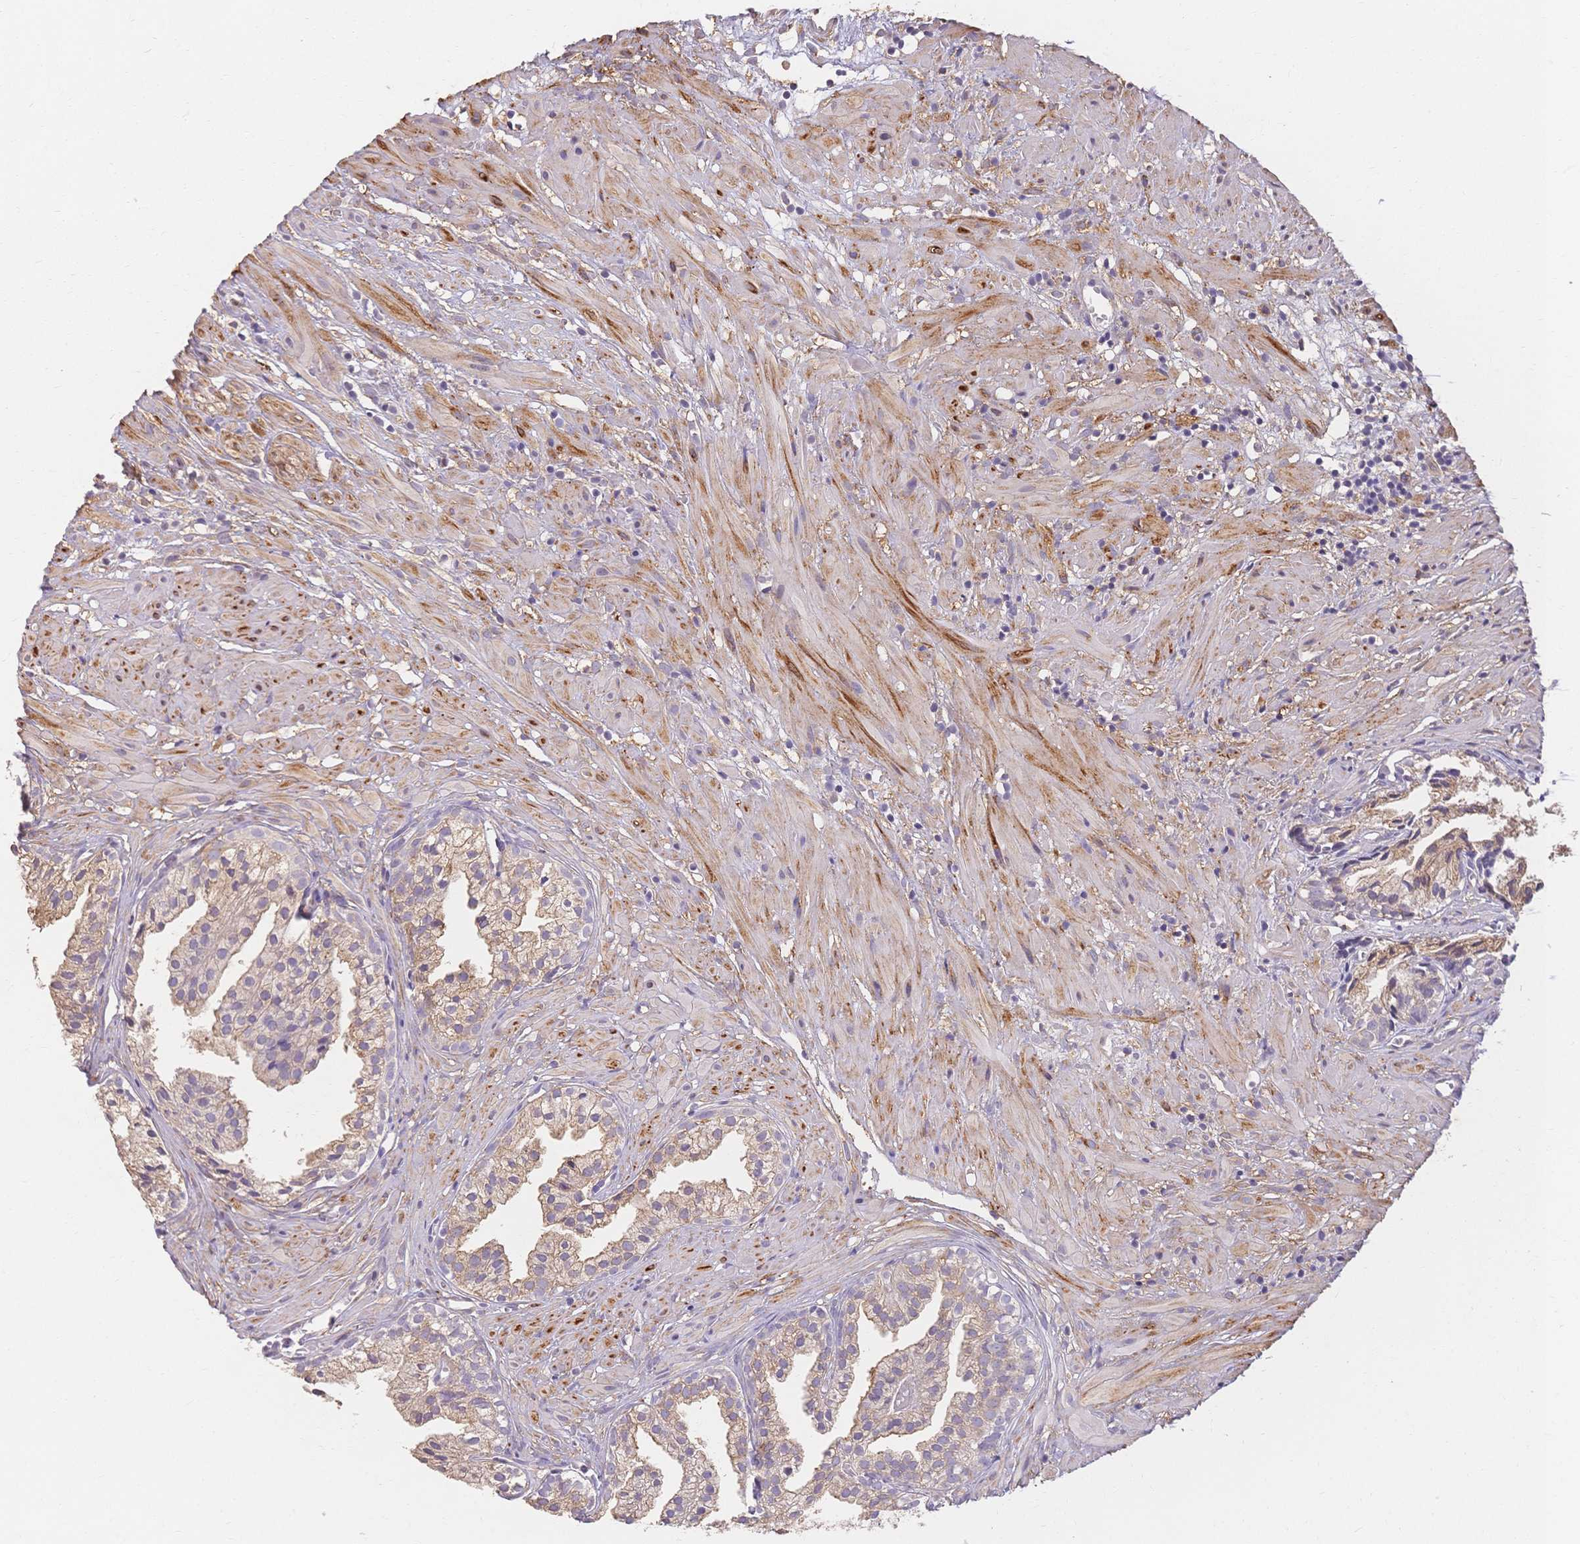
{"staining": {"intensity": "weak", "quantity": "25%-75%", "location": "cytoplasmic/membranous"}, "tissue": "prostate cancer", "cell_type": "Tumor cells", "image_type": "cancer", "snomed": [{"axis": "morphology", "description": "Adenocarcinoma, High grade"}, {"axis": "topography", "description": "Prostate"}], "caption": "This micrograph exhibits immunohistochemistry (IHC) staining of prostate adenocarcinoma (high-grade), with low weak cytoplasmic/membranous staining in approximately 25%-75% of tumor cells.", "gene": "HS3ST5", "patient": {"sex": "male", "age": 58}}